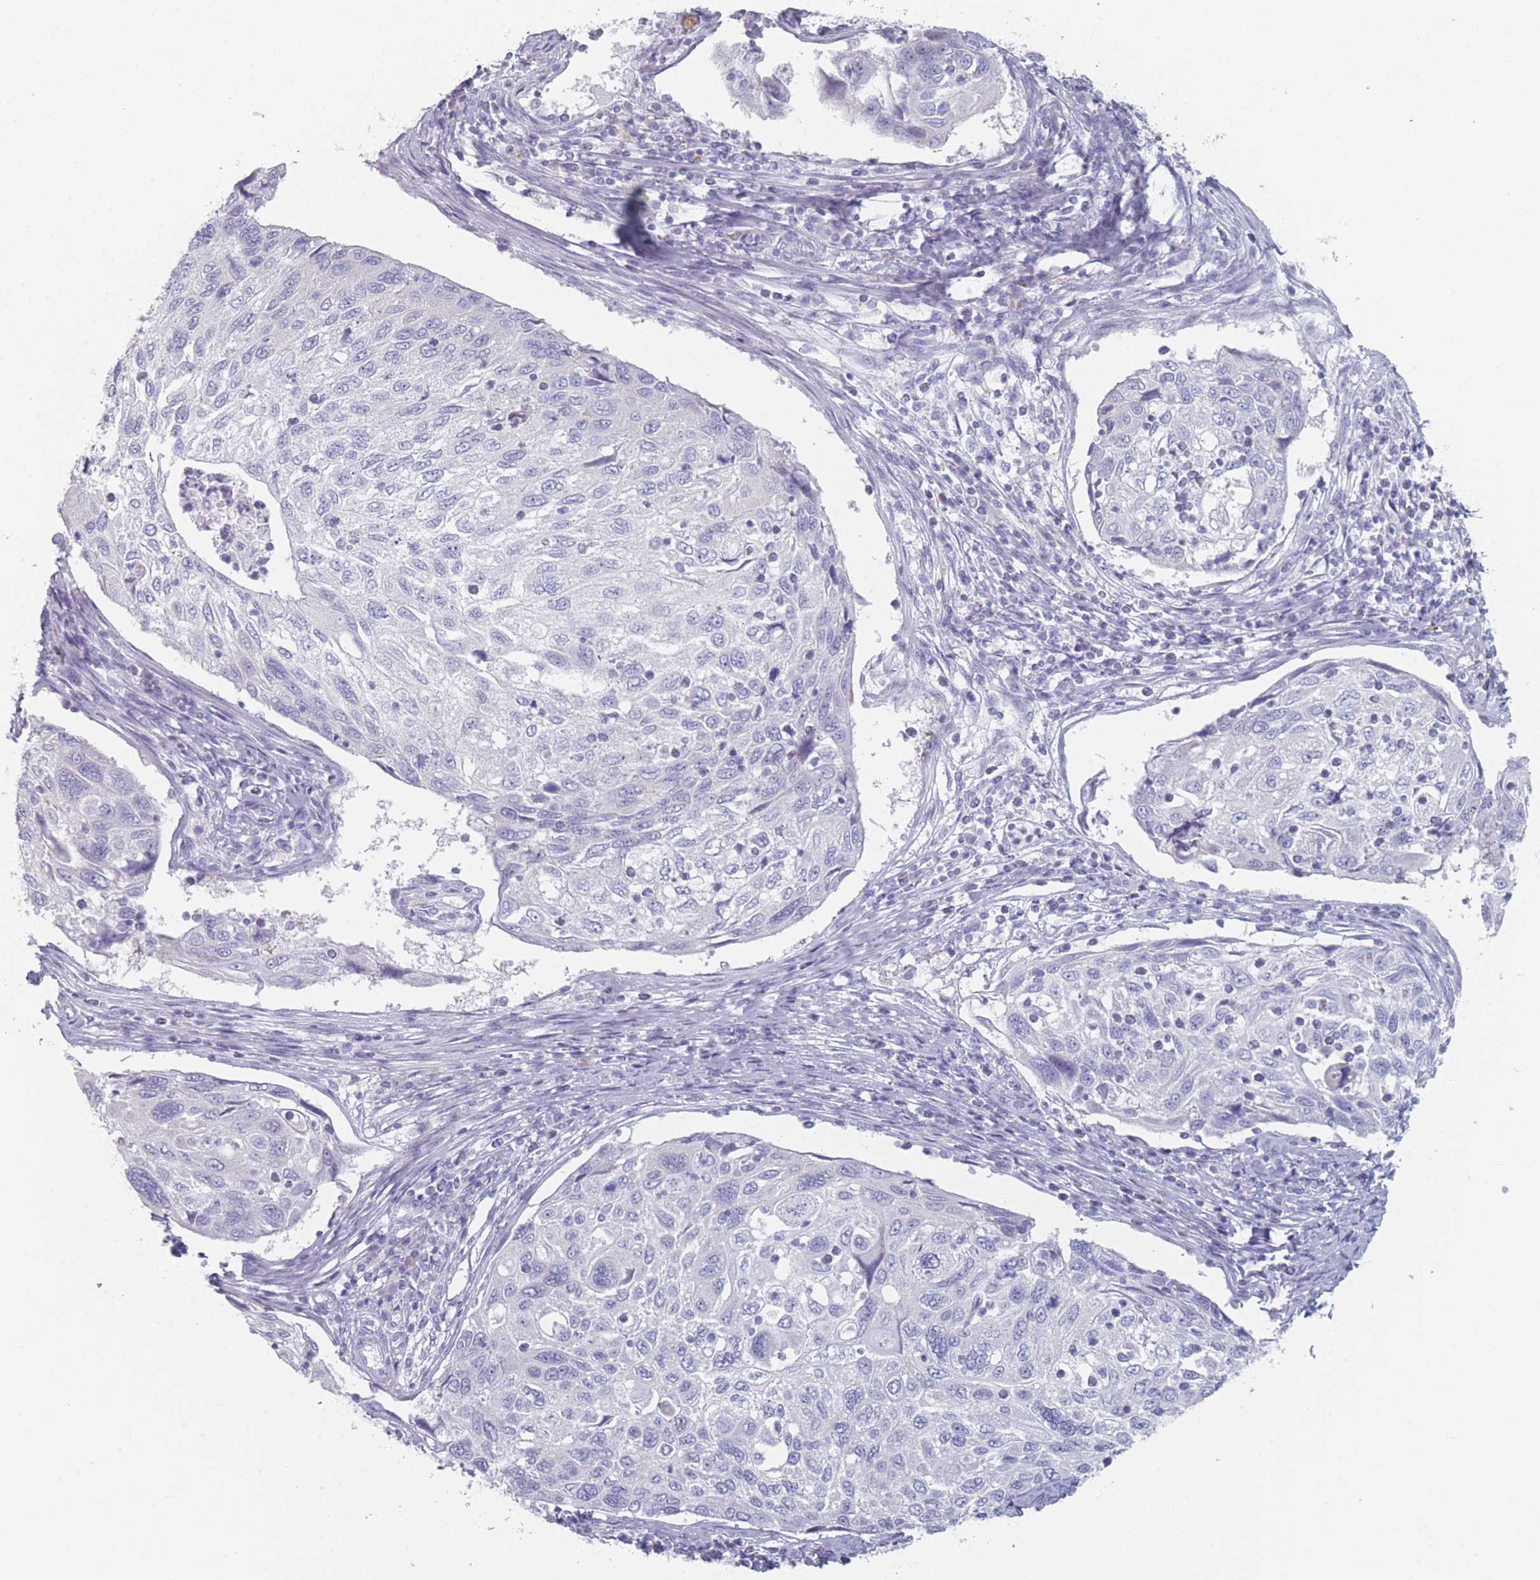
{"staining": {"intensity": "negative", "quantity": "none", "location": "none"}, "tissue": "cervical cancer", "cell_type": "Tumor cells", "image_type": "cancer", "snomed": [{"axis": "morphology", "description": "Squamous cell carcinoma, NOS"}, {"axis": "topography", "description": "Cervix"}], "caption": "High magnification brightfield microscopy of cervical cancer stained with DAB (3,3'-diaminobenzidine) (brown) and counterstained with hematoxylin (blue): tumor cells show no significant expression. (DAB (3,3'-diaminobenzidine) immunohistochemistry with hematoxylin counter stain).", "gene": "RNF4", "patient": {"sex": "female", "age": 70}}